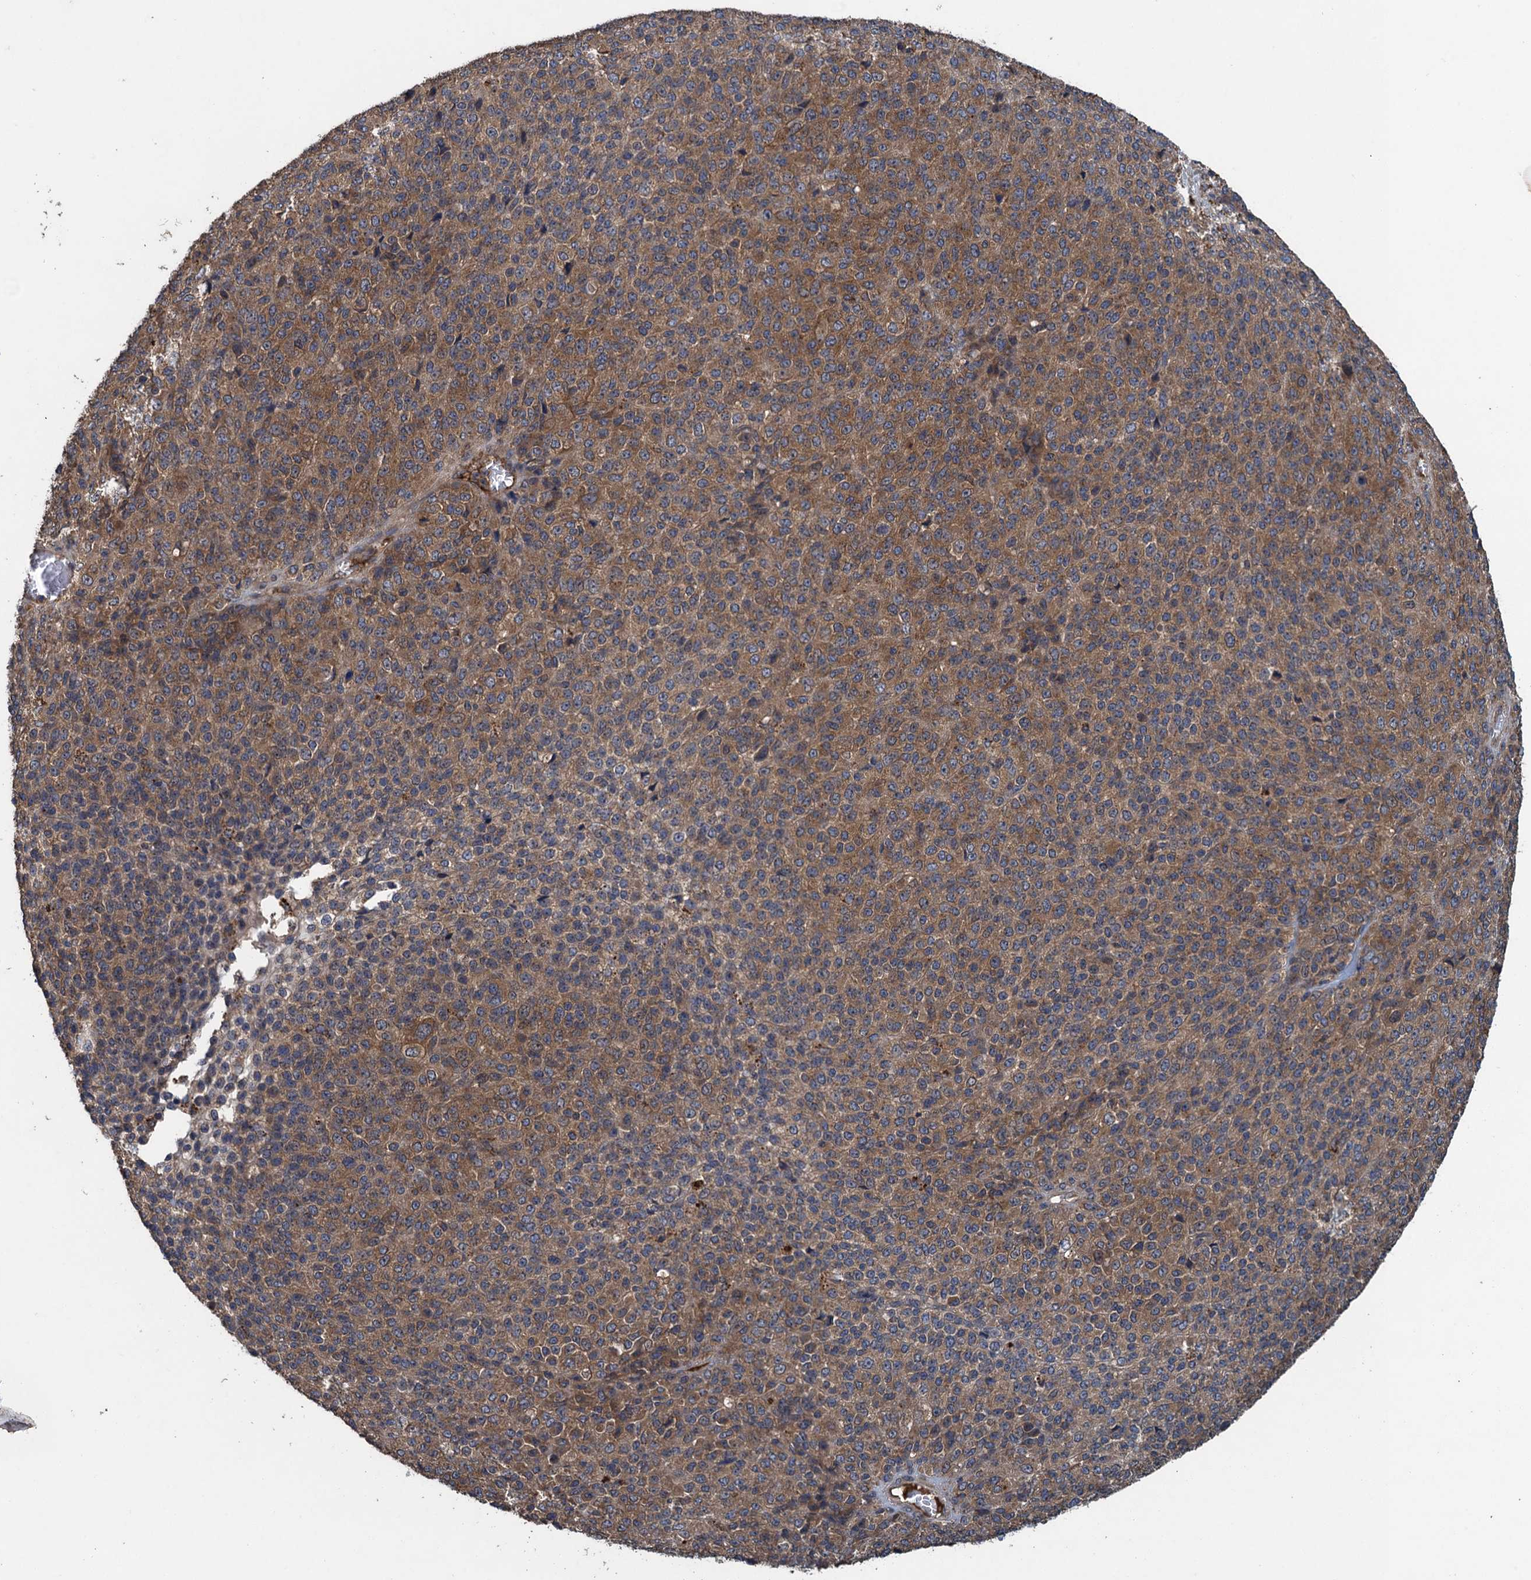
{"staining": {"intensity": "moderate", "quantity": ">75%", "location": "cytoplasmic/membranous"}, "tissue": "melanoma", "cell_type": "Tumor cells", "image_type": "cancer", "snomed": [{"axis": "morphology", "description": "Malignant melanoma, Metastatic site"}, {"axis": "topography", "description": "Brain"}], "caption": "This histopathology image demonstrates immunohistochemistry staining of human melanoma, with medium moderate cytoplasmic/membranous positivity in about >75% of tumor cells.", "gene": "CNTN5", "patient": {"sex": "female", "age": 56}}